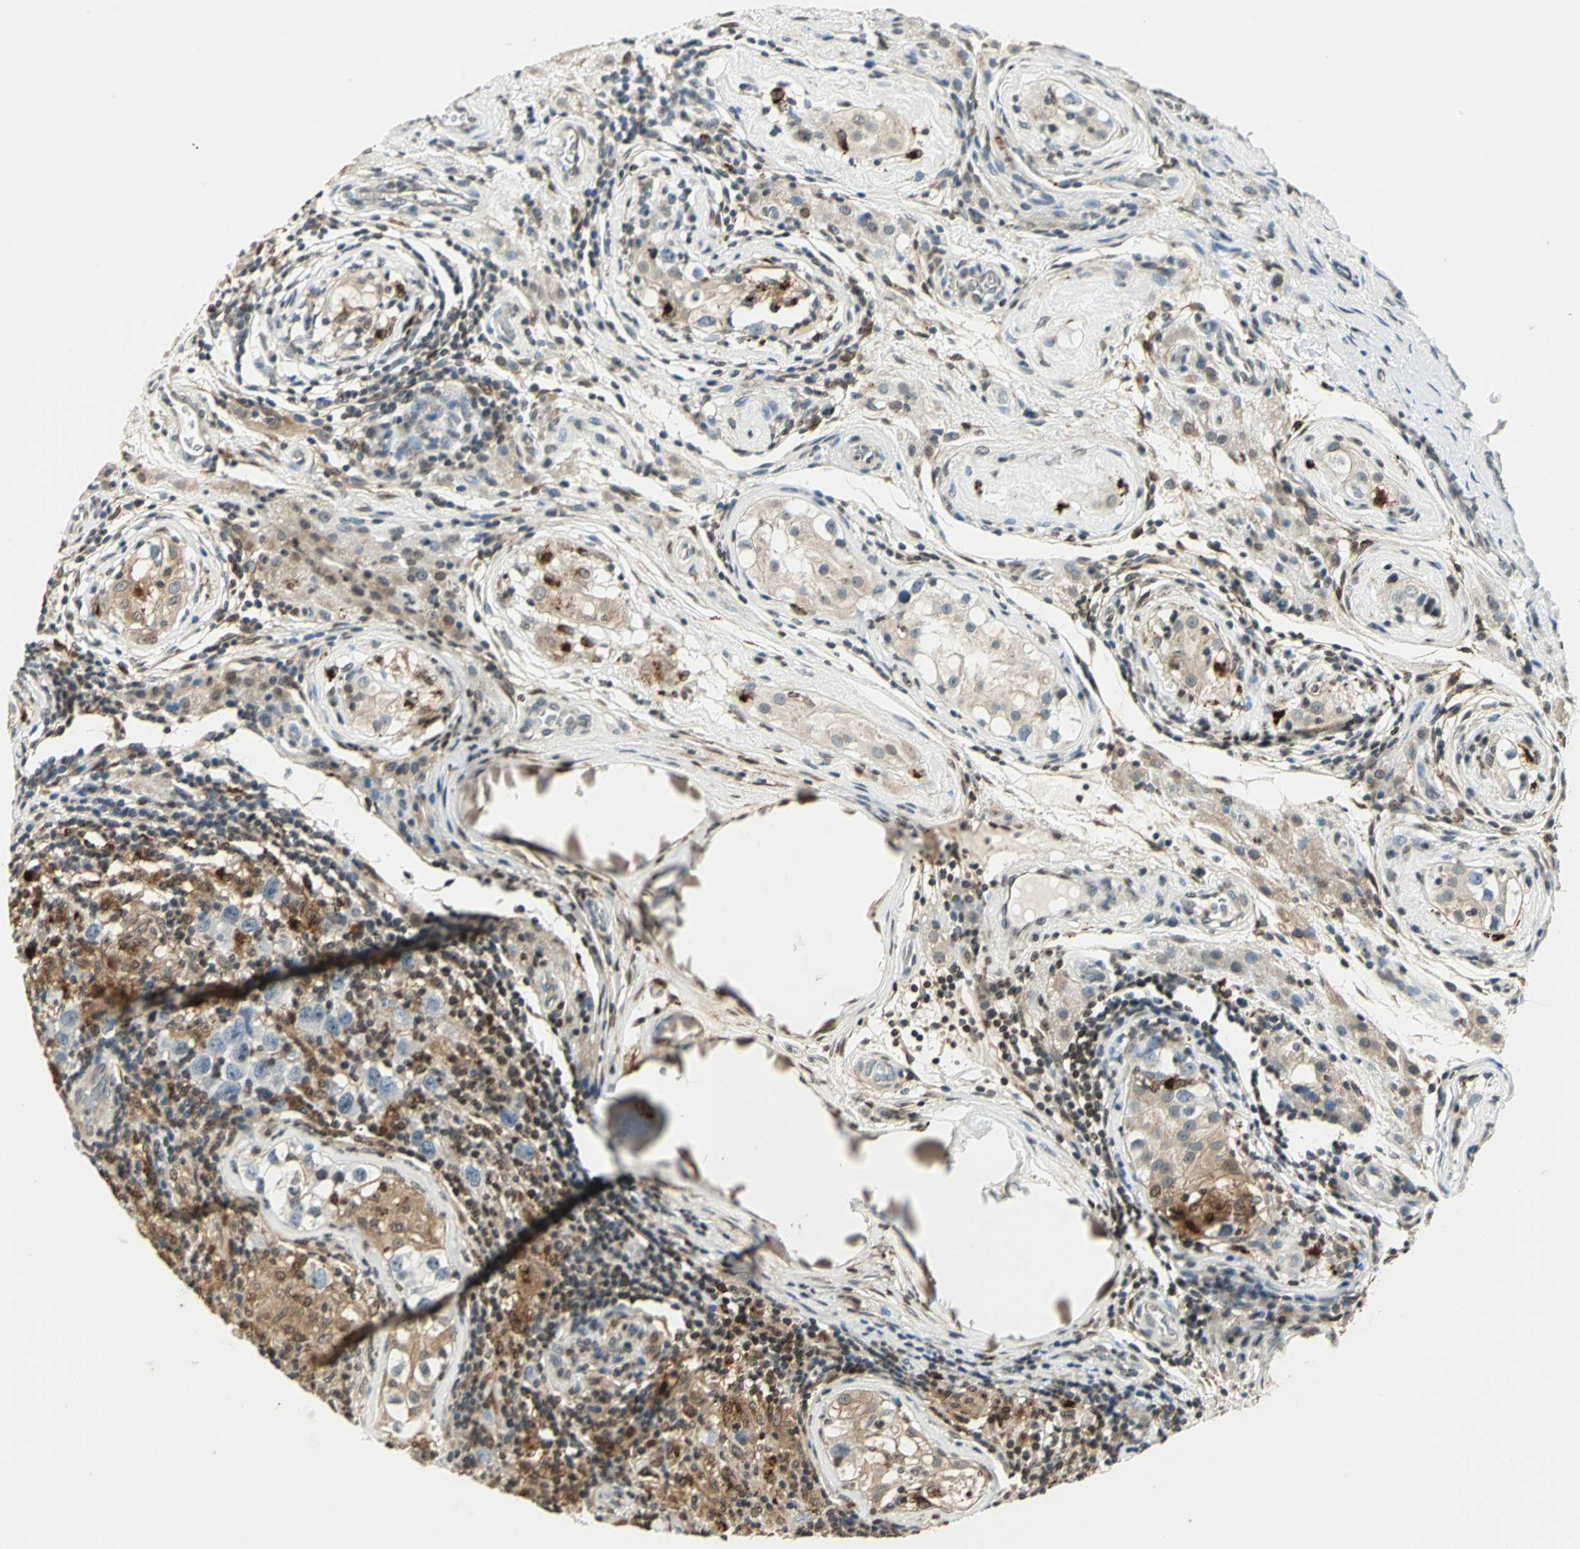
{"staining": {"intensity": "moderate", "quantity": "25%-75%", "location": "cytoplasmic/membranous,nuclear"}, "tissue": "testis cancer", "cell_type": "Tumor cells", "image_type": "cancer", "snomed": [{"axis": "morphology", "description": "Carcinoma, Embryonal, NOS"}, {"axis": "topography", "description": "Testis"}], "caption": "Tumor cells exhibit medium levels of moderate cytoplasmic/membranous and nuclear expression in approximately 25%-75% of cells in human testis cancer (embryonal carcinoma). (IHC, brightfield microscopy, high magnification).", "gene": "LGALS3", "patient": {"sex": "male", "age": 21}}